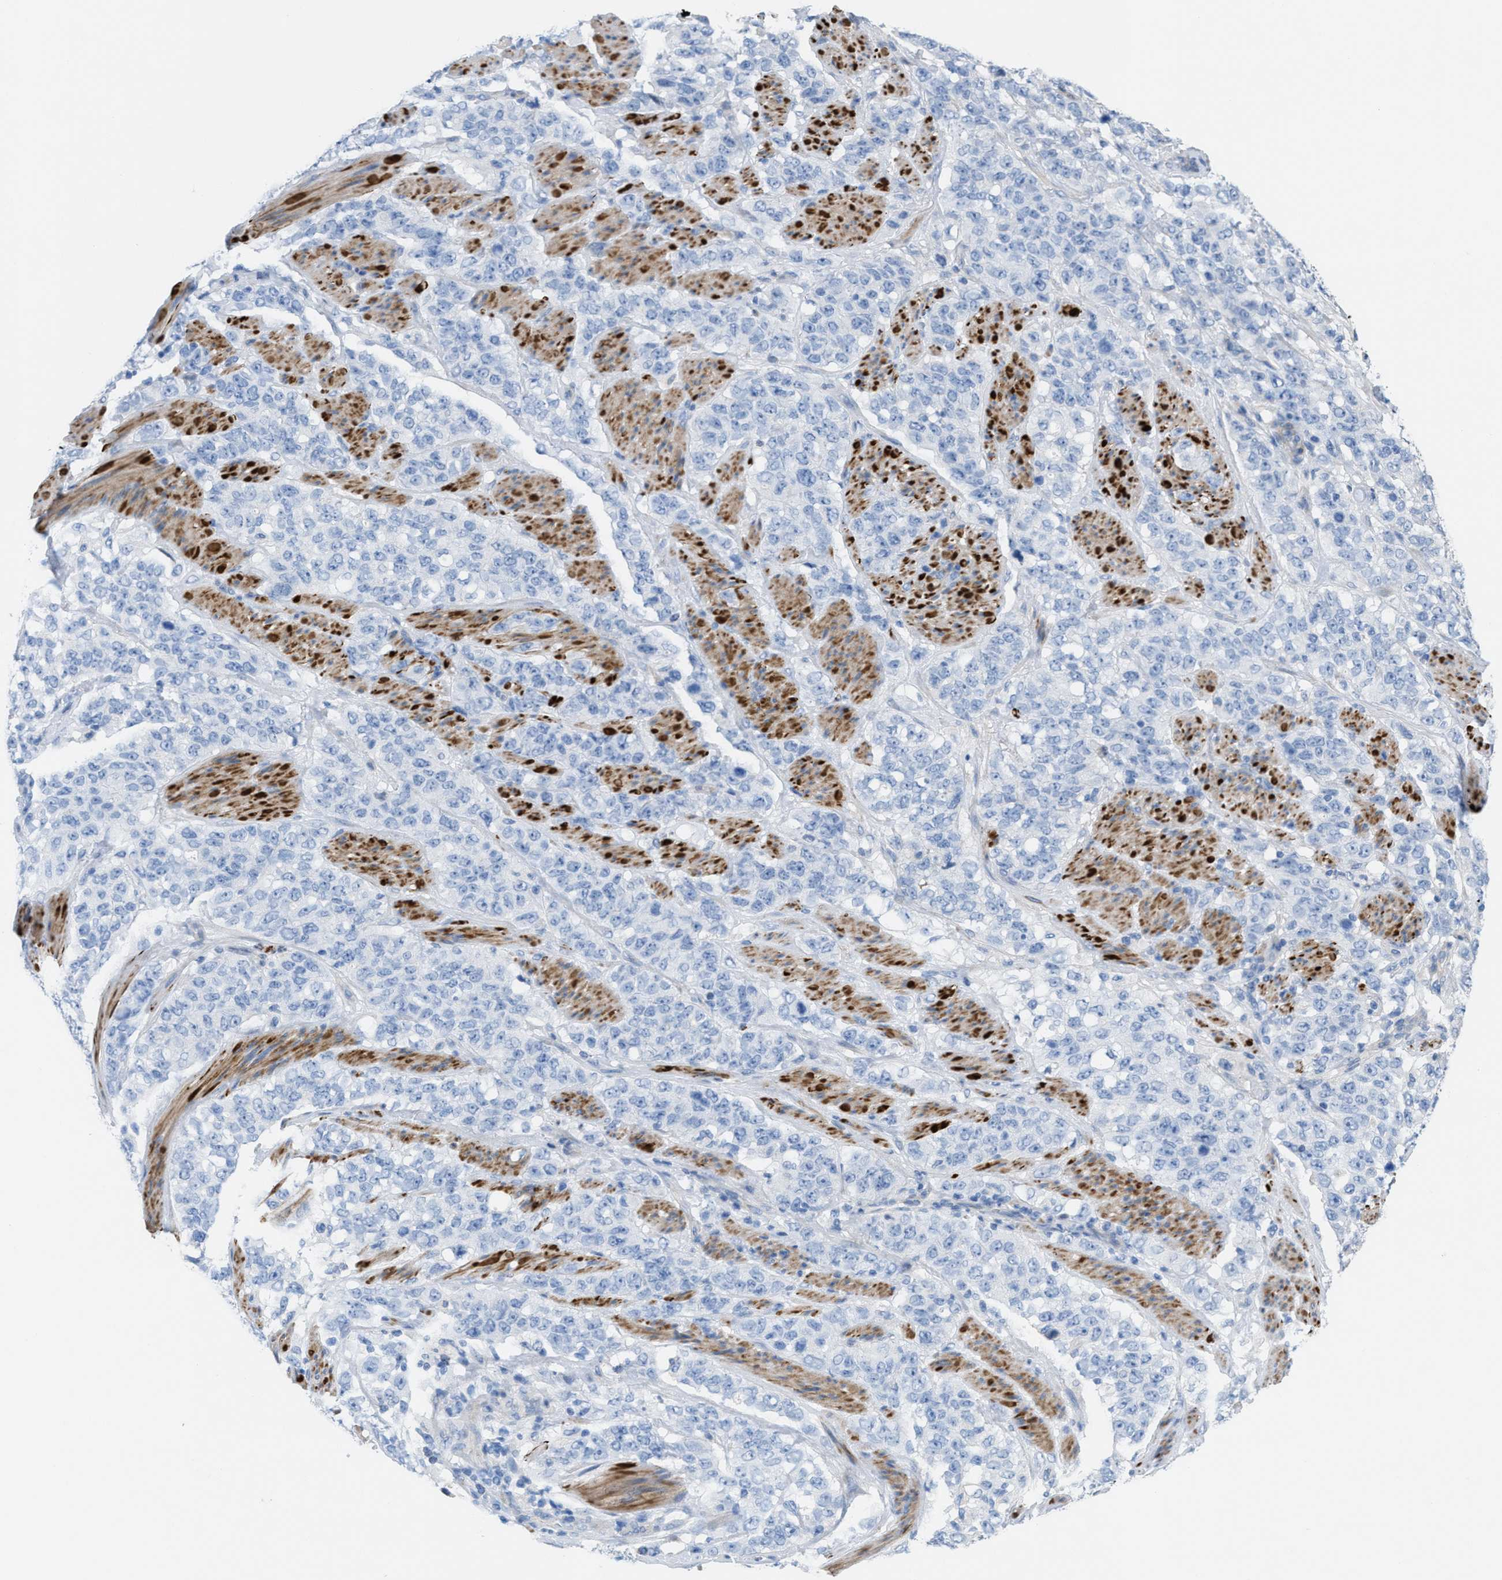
{"staining": {"intensity": "negative", "quantity": "none", "location": "none"}, "tissue": "stomach cancer", "cell_type": "Tumor cells", "image_type": "cancer", "snomed": [{"axis": "morphology", "description": "Adenocarcinoma, NOS"}, {"axis": "topography", "description": "Stomach"}], "caption": "IHC of adenocarcinoma (stomach) demonstrates no positivity in tumor cells.", "gene": "MPP3", "patient": {"sex": "male", "age": 48}}